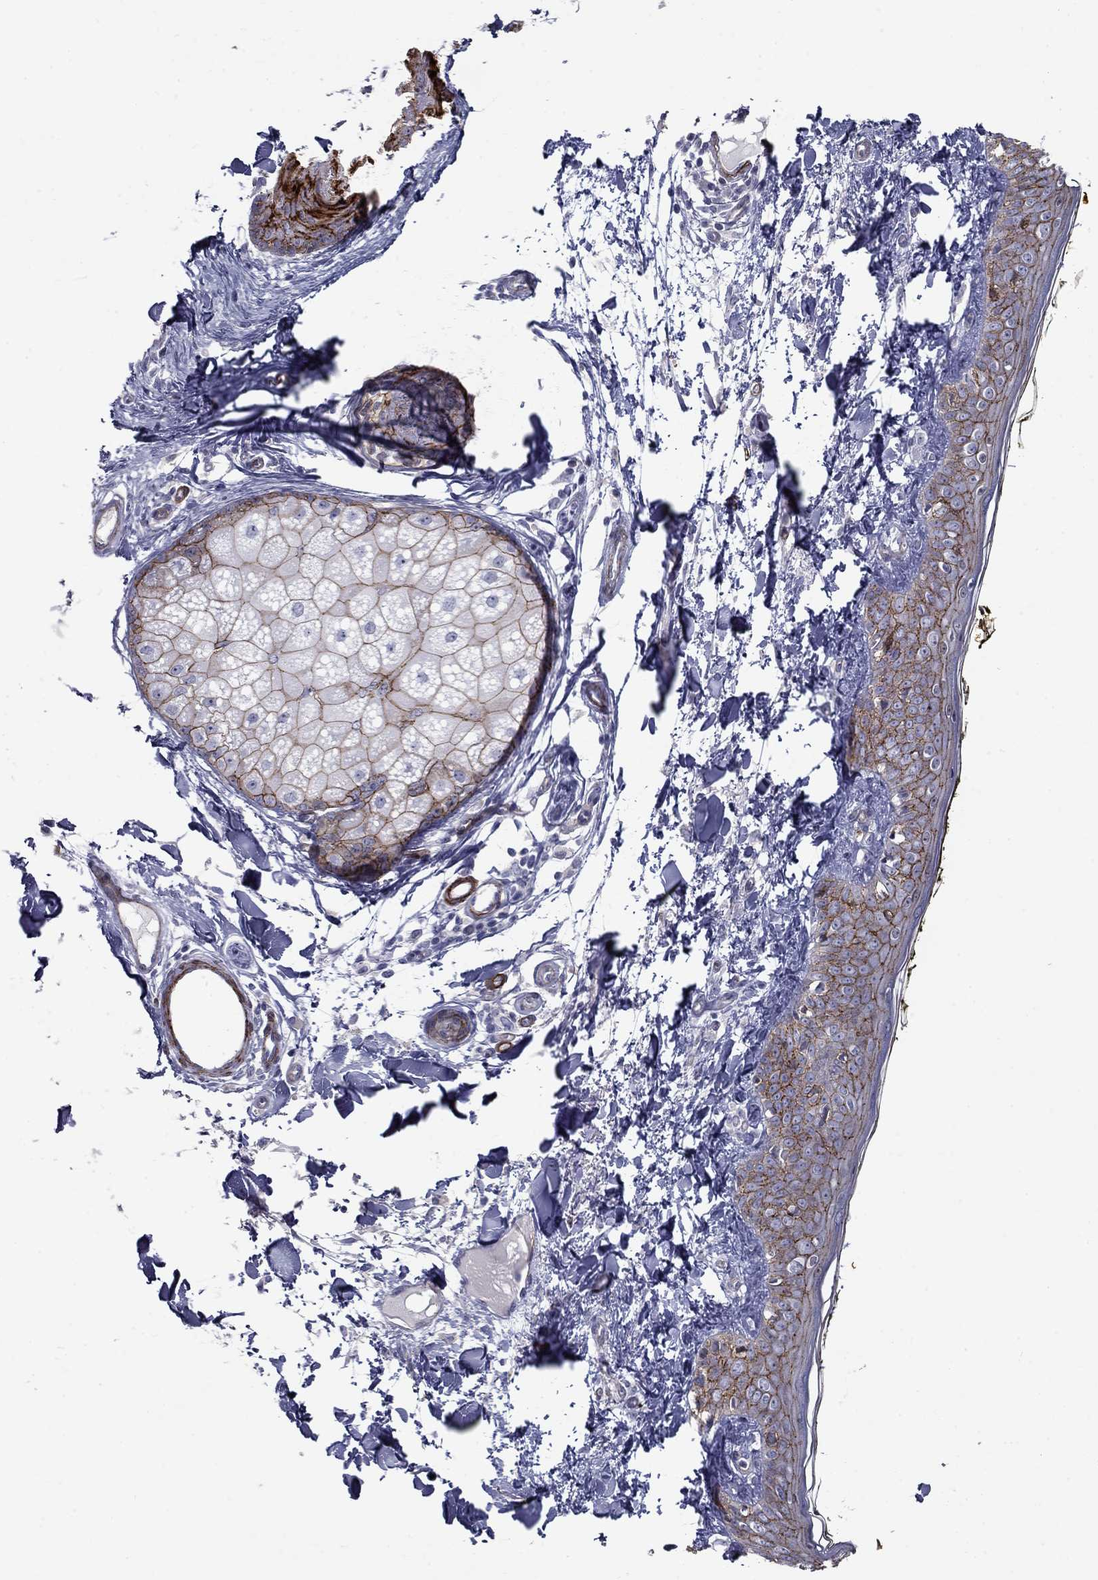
{"staining": {"intensity": "negative", "quantity": "none", "location": "none"}, "tissue": "skin", "cell_type": "Fibroblasts", "image_type": "normal", "snomed": [{"axis": "morphology", "description": "Normal tissue, NOS"}, {"axis": "topography", "description": "Skin"}], "caption": "IHC of unremarkable human skin exhibits no expression in fibroblasts.", "gene": "KRBA1", "patient": {"sex": "male", "age": 76}}